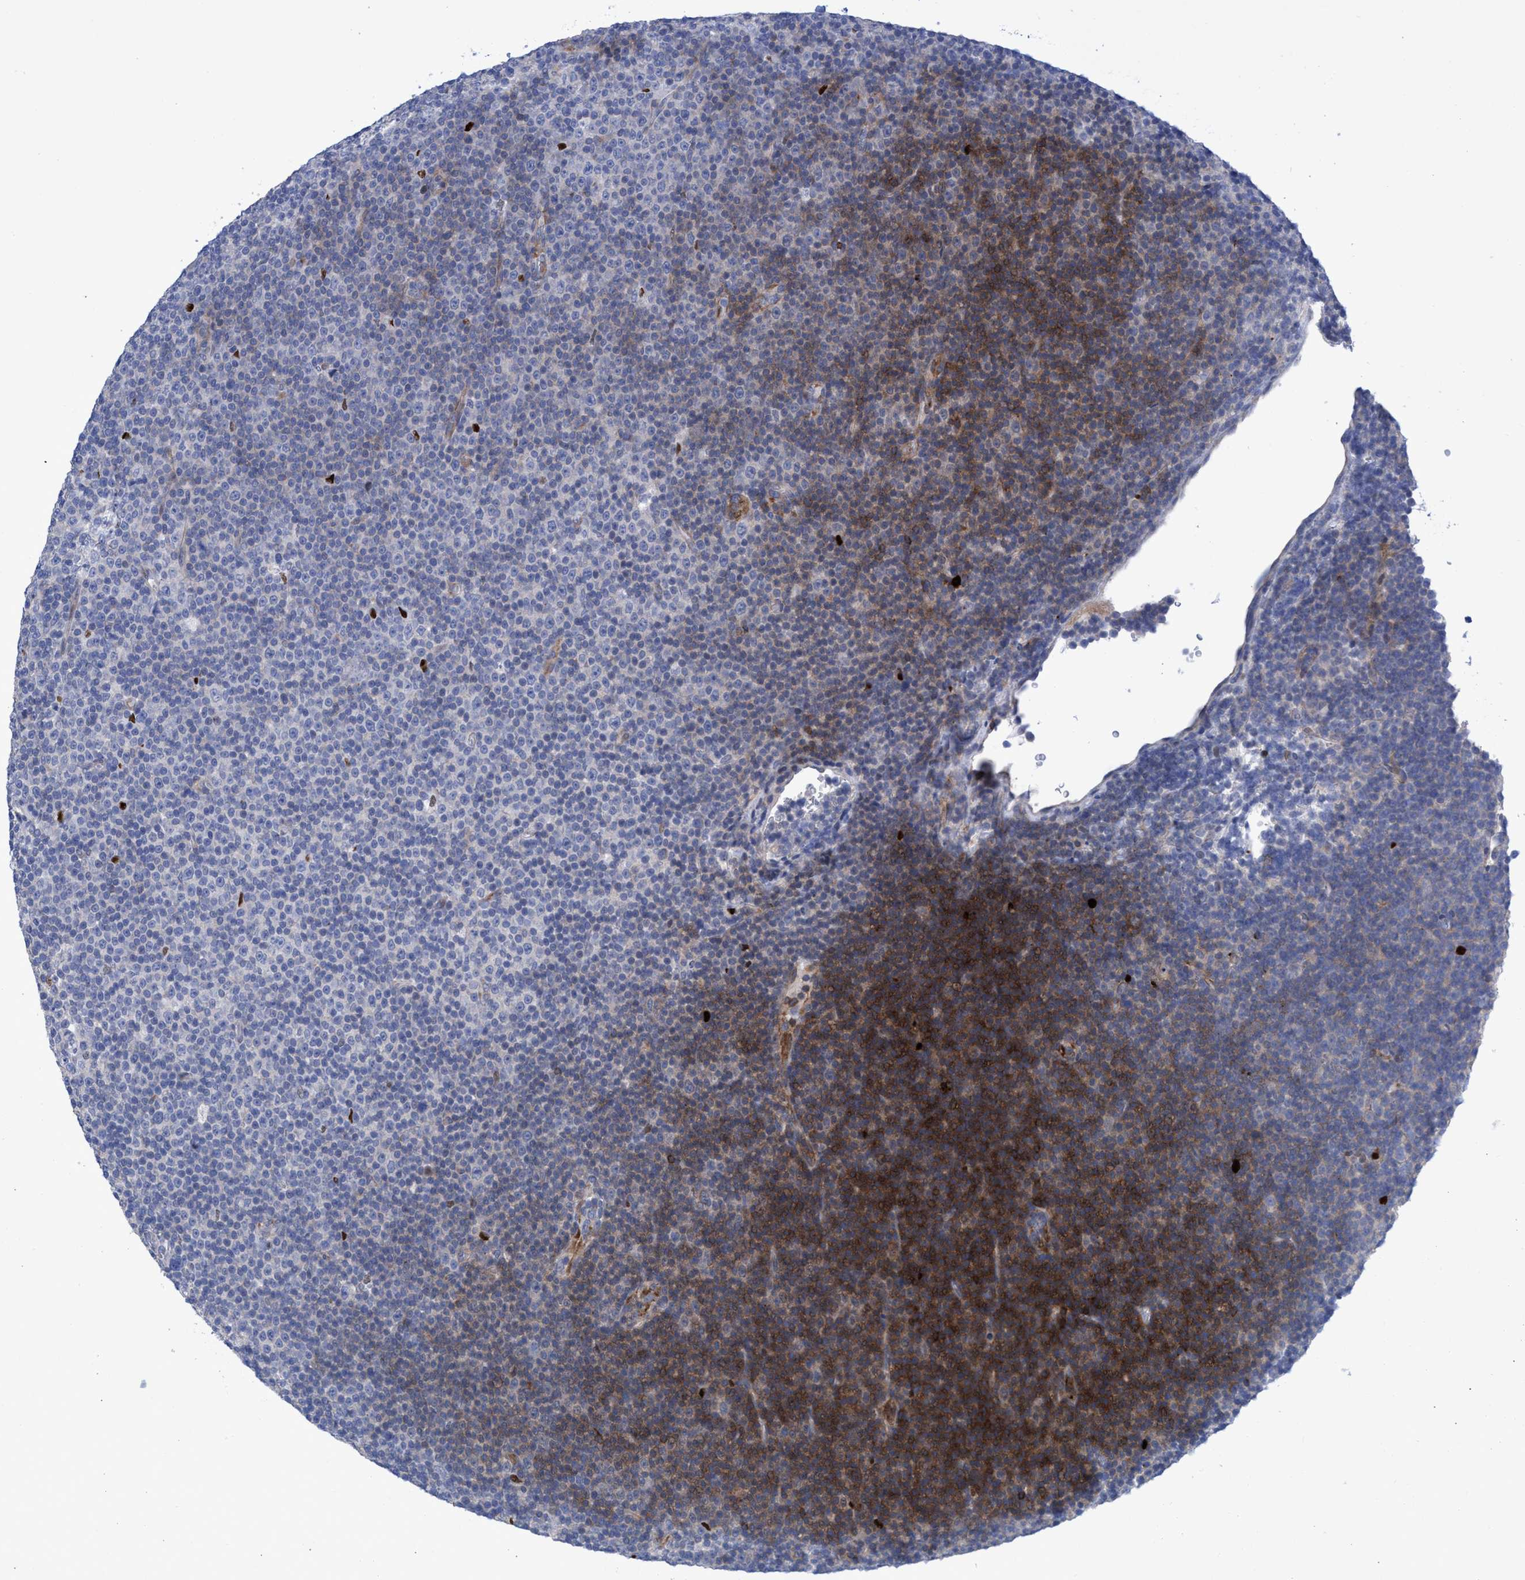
{"staining": {"intensity": "negative", "quantity": "none", "location": "none"}, "tissue": "lymphoma", "cell_type": "Tumor cells", "image_type": "cancer", "snomed": [{"axis": "morphology", "description": "Malignant lymphoma, non-Hodgkin's type, Low grade"}, {"axis": "topography", "description": "Lymph node"}], "caption": "Image shows no significant protein expression in tumor cells of low-grade malignant lymphoma, non-Hodgkin's type. The staining is performed using DAB (3,3'-diaminobenzidine) brown chromogen with nuclei counter-stained in using hematoxylin.", "gene": "R3HCC1", "patient": {"sex": "female", "age": 67}}